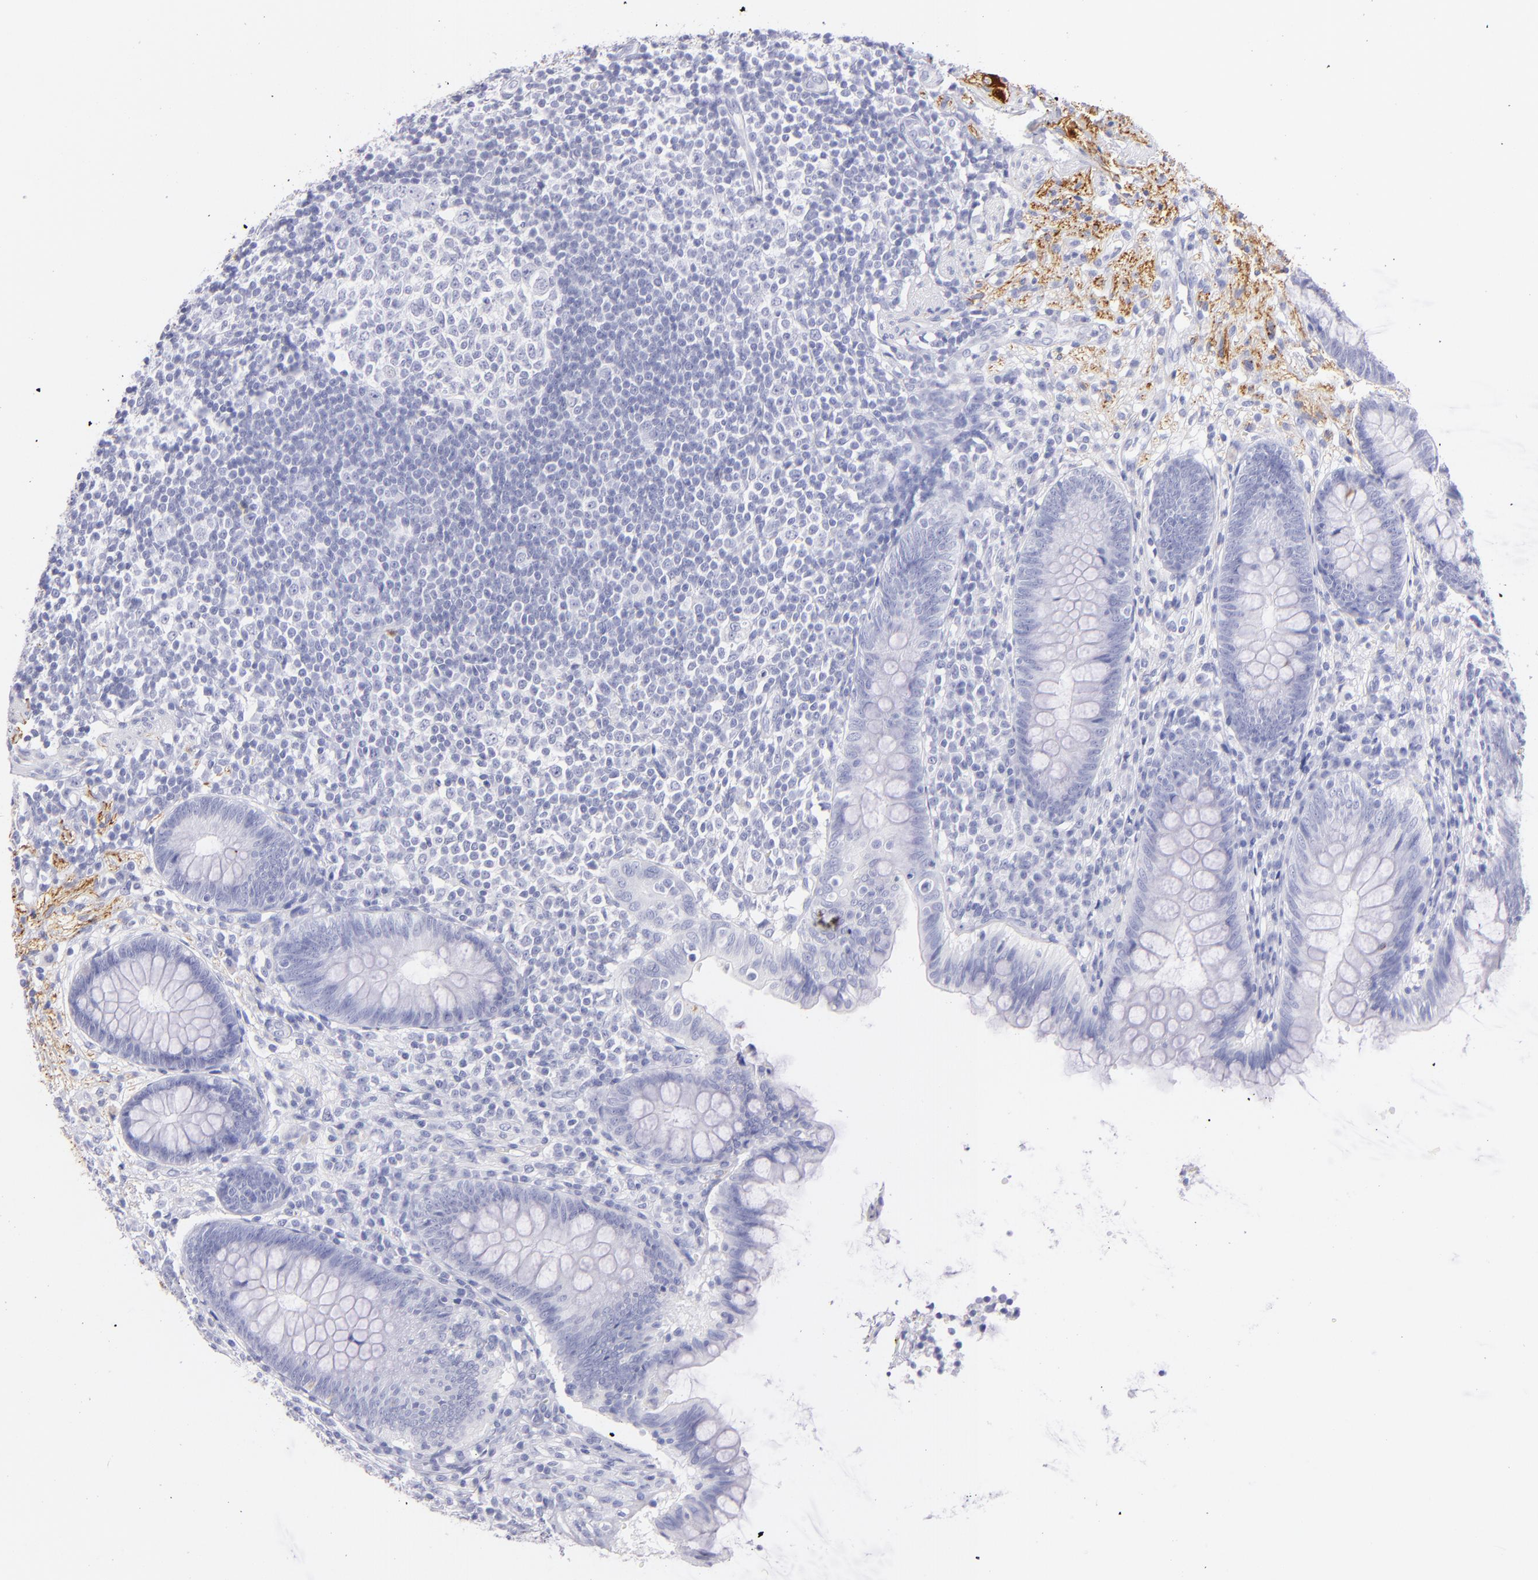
{"staining": {"intensity": "negative", "quantity": "none", "location": "none"}, "tissue": "appendix", "cell_type": "Glandular cells", "image_type": "normal", "snomed": [{"axis": "morphology", "description": "Normal tissue, NOS"}, {"axis": "topography", "description": "Appendix"}], "caption": "Glandular cells show no significant staining in benign appendix. (DAB (3,3'-diaminobenzidine) immunohistochemistry (IHC) with hematoxylin counter stain).", "gene": "PRPH", "patient": {"sex": "female", "age": 66}}